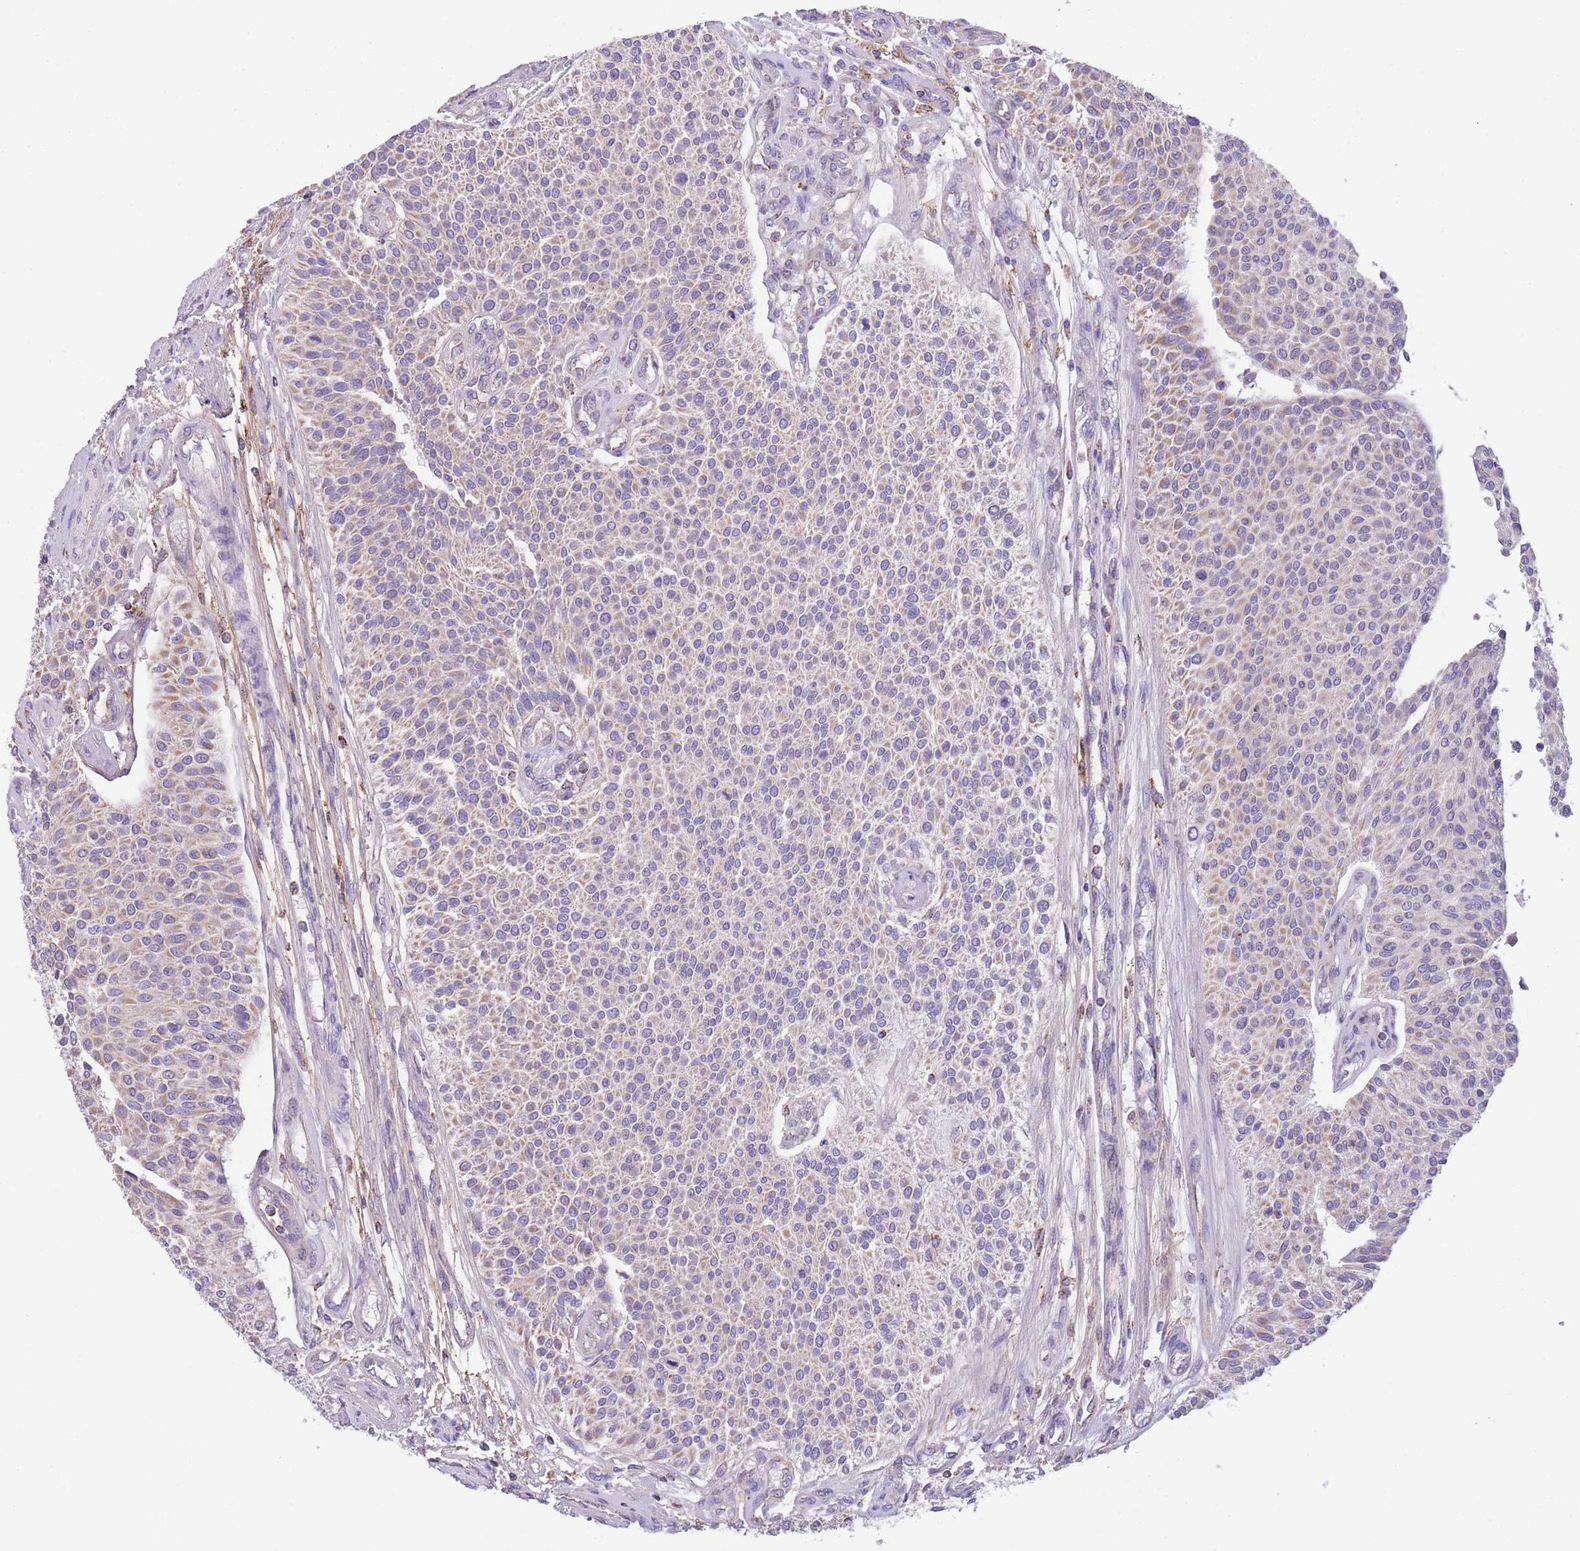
{"staining": {"intensity": "weak", "quantity": "25%-75%", "location": "cytoplasmic/membranous"}, "tissue": "urothelial cancer", "cell_type": "Tumor cells", "image_type": "cancer", "snomed": [{"axis": "morphology", "description": "Urothelial carcinoma, NOS"}, {"axis": "topography", "description": "Urinary bladder"}], "caption": "Transitional cell carcinoma stained with IHC reveals weak cytoplasmic/membranous staining in approximately 25%-75% of tumor cells. (brown staining indicates protein expression, while blue staining denotes nuclei).", "gene": "ST3GAL3", "patient": {"sex": "male", "age": 55}}